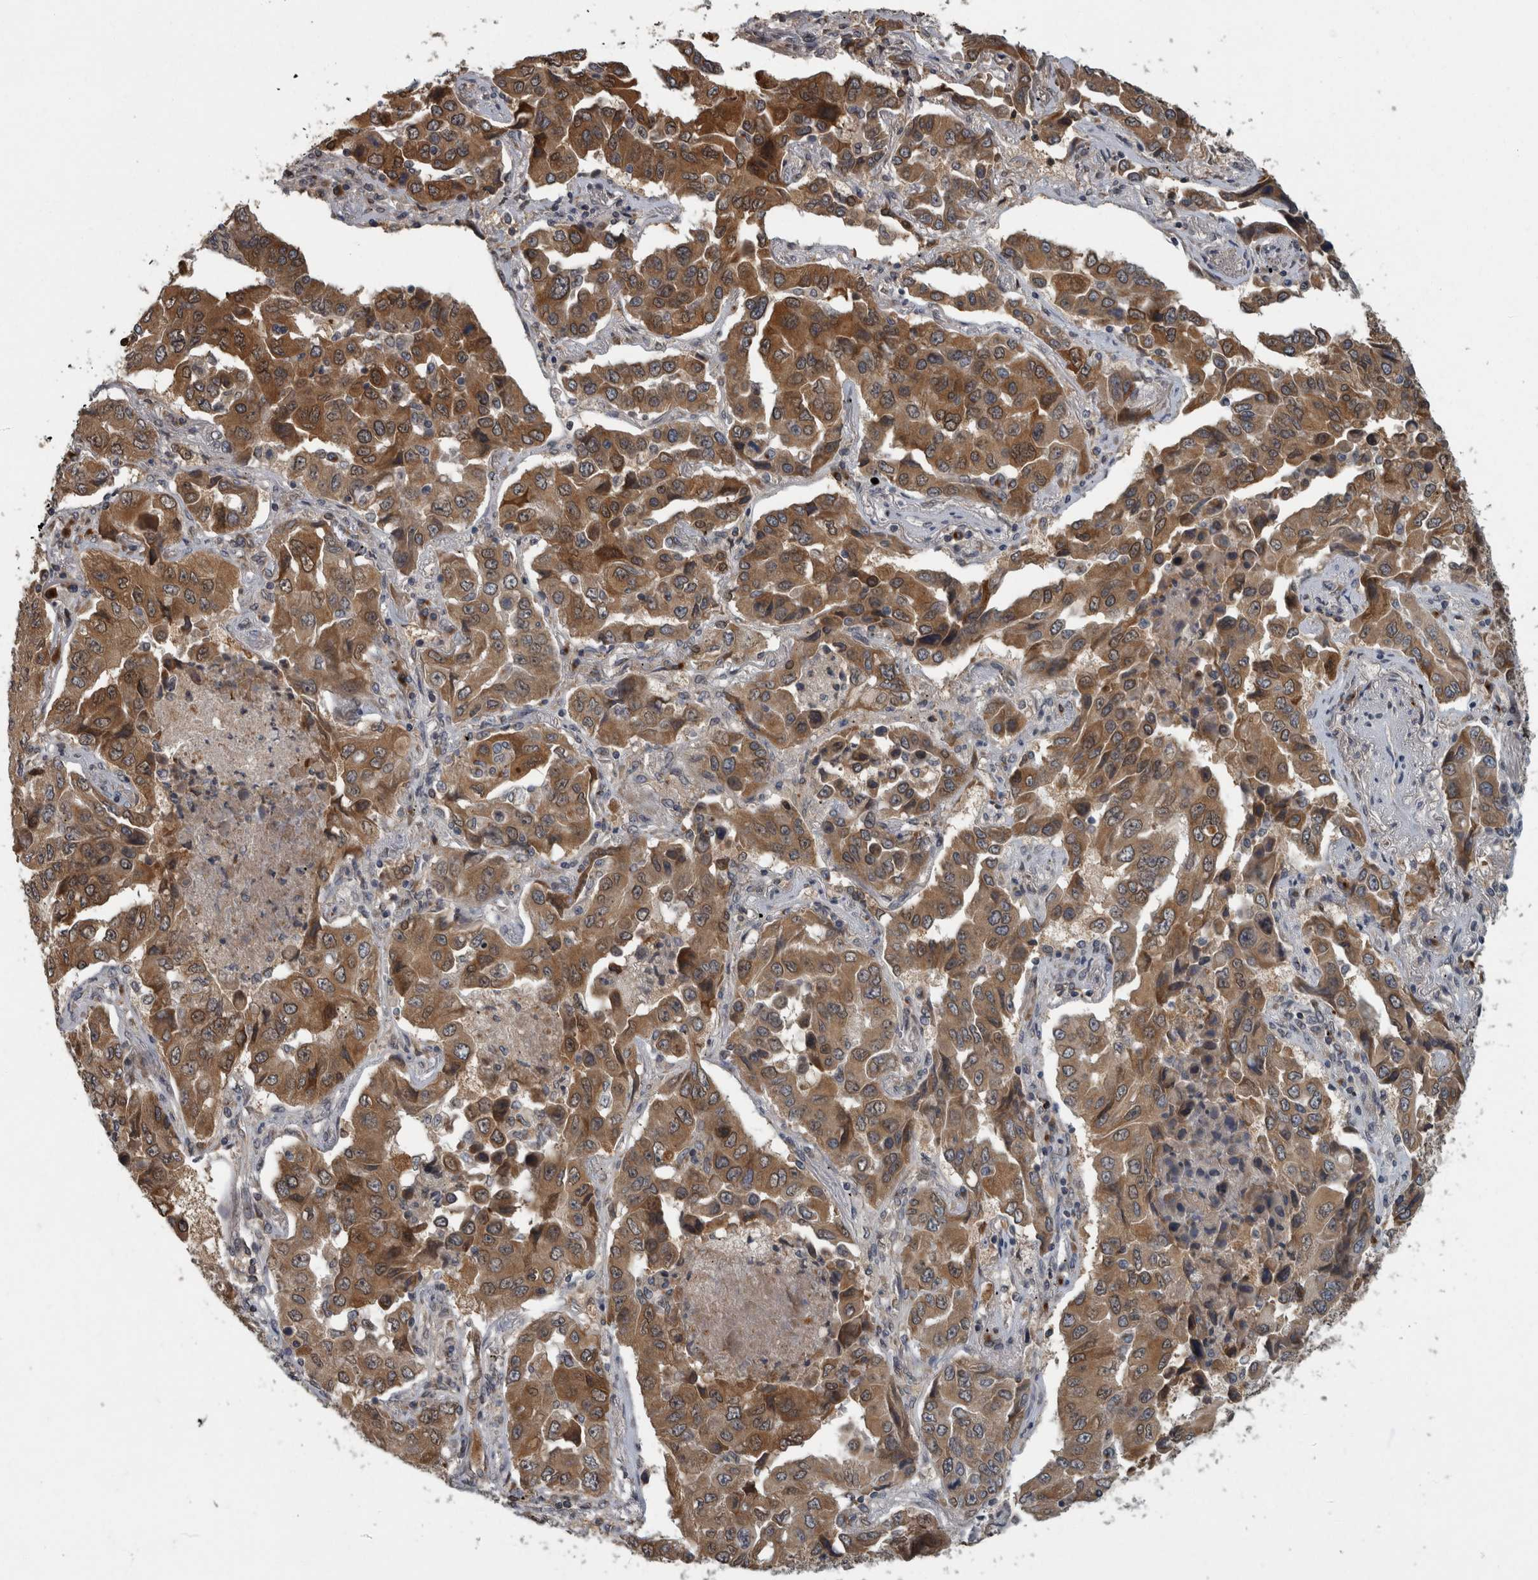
{"staining": {"intensity": "moderate", "quantity": ">75%", "location": "cytoplasmic/membranous"}, "tissue": "lung cancer", "cell_type": "Tumor cells", "image_type": "cancer", "snomed": [{"axis": "morphology", "description": "Adenocarcinoma, NOS"}, {"axis": "topography", "description": "Lung"}], "caption": "Tumor cells demonstrate medium levels of moderate cytoplasmic/membranous staining in approximately >75% of cells in lung adenocarcinoma.", "gene": "LMAN2L", "patient": {"sex": "female", "age": 65}}